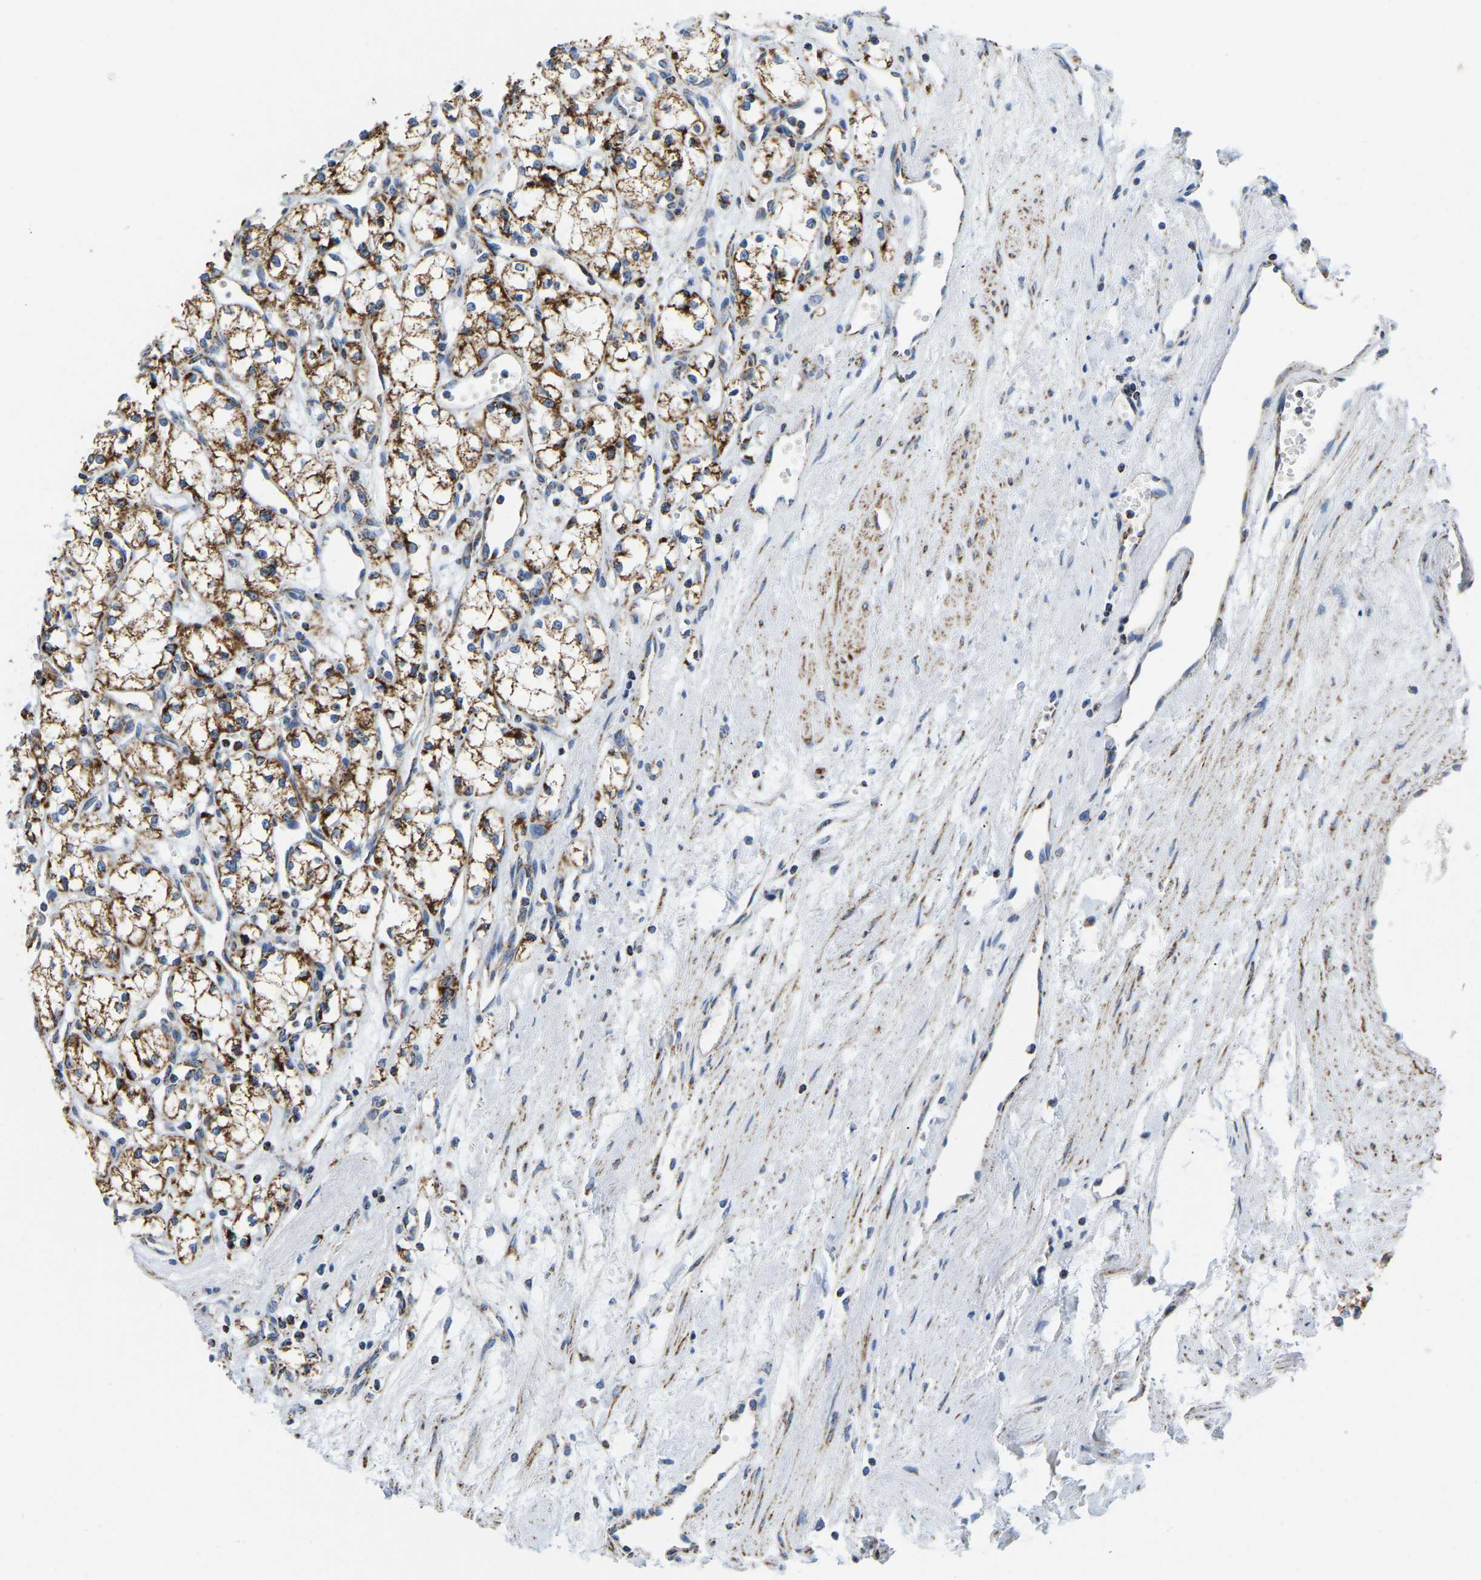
{"staining": {"intensity": "moderate", "quantity": ">75%", "location": "cytoplasmic/membranous"}, "tissue": "renal cancer", "cell_type": "Tumor cells", "image_type": "cancer", "snomed": [{"axis": "morphology", "description": "Adenocarcinoma, NOS"}, {"axis": "topography", "description": "Kidney"}], "caption": "Immunohistochemistry (IHC) photomicrograph of neoplastic tissue: human renal cancer stained using IHC shows medium levels of moderate protein expression localized specifically in the cytoplasmic/membranous of tumor cells, appearing as a cytoplasmic/membranous brown color.", "gene": "SFXN1", "patient": {"sex": "male", "age": 59}}